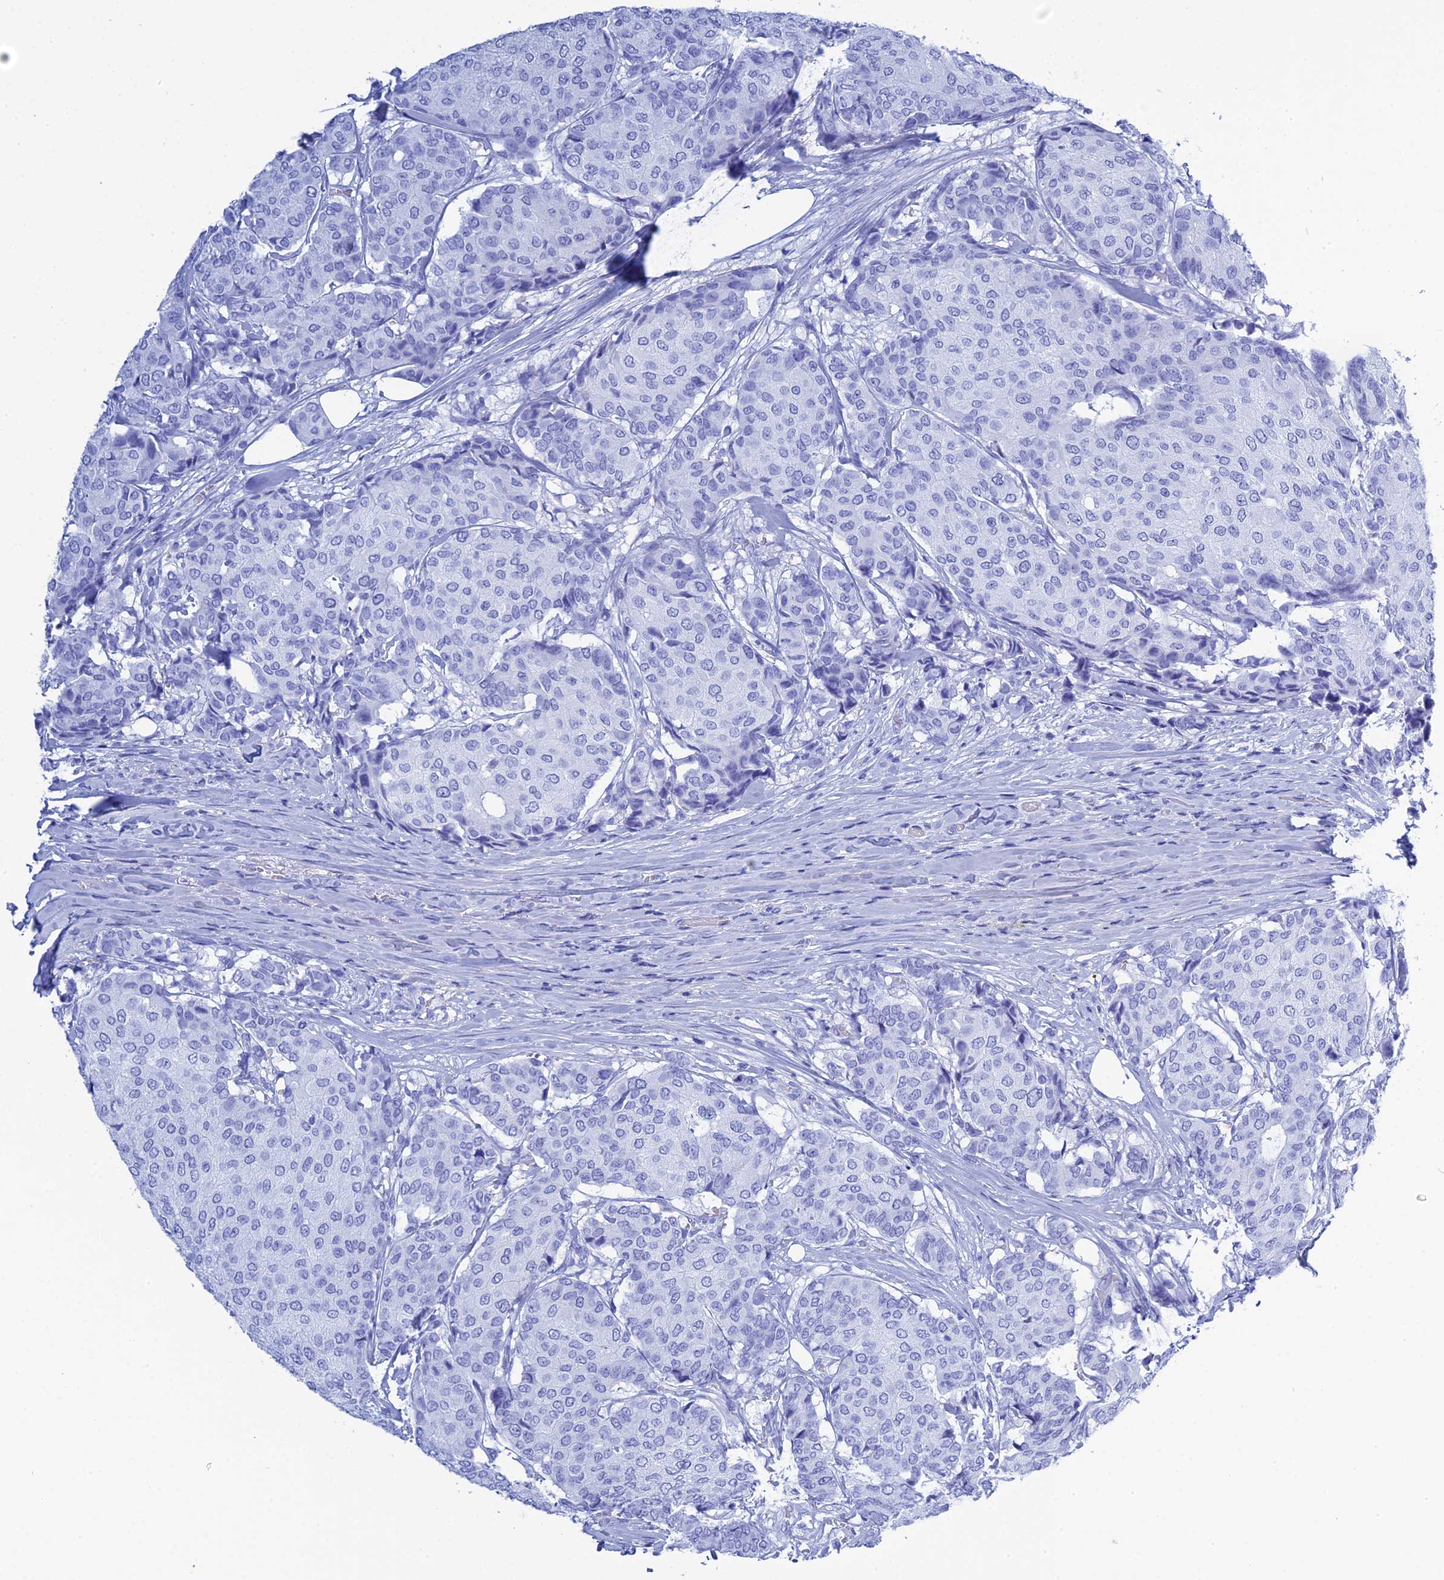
{"staining": {"intensity": "negative", "quantity": "none", "location": "none"}, "tissue": "breast cancer", "cell_type": "Tumor cells", "image_type": "cancer", "snomed": [{"axis": "morphology", "description": "Duct carcinoma"}, {"axis": "topography", "description": "Breast"}], "caption": "Protein analysis of breast cancer exhibits no significant expression in tumor cells.", "gene": "TEX101", "patient": {"sex": "female", "age": 75}}